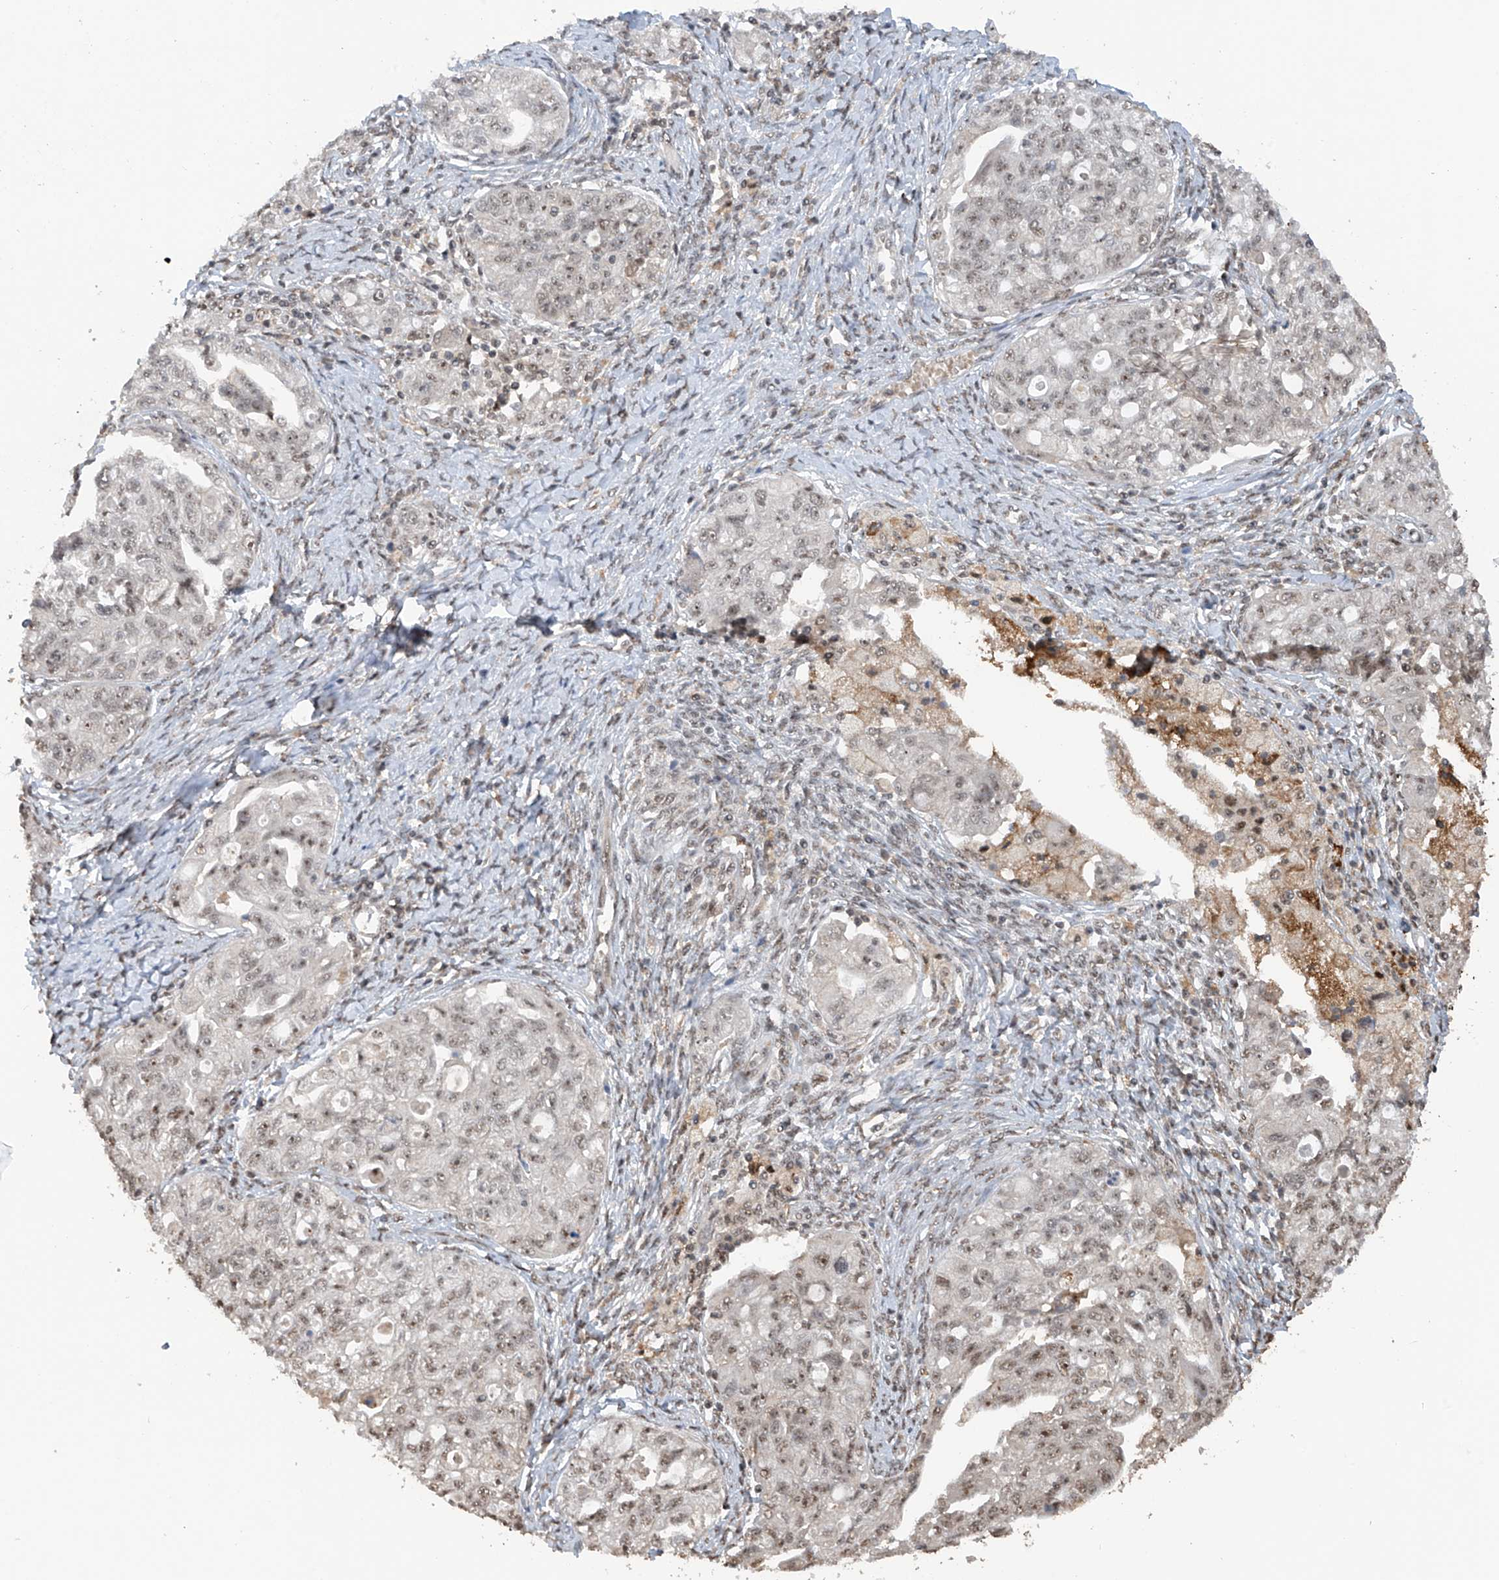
{"staining": {"intensity": "weak", "quantity": "<25%", "location": "nuclear"}, "tissue": "ovarian cancer", "cell_type": "Tumor cells", "image_type": "cancer", "snomed": [{"axis": "morphology", "description": "Carcinoma, NOS"}, {"axis": "morphology", "description": "Cystadenocarcinoma, serous, NOS"}, {"axis": "topography", "description": "Ovary"}], "caption": "Human ovarian carcinoma stained for a protein using immunohistochemistry reveals no positivity in tumor cells.", "gene": "C1orf131", "patient": {"sex": "female", "age": 69}}